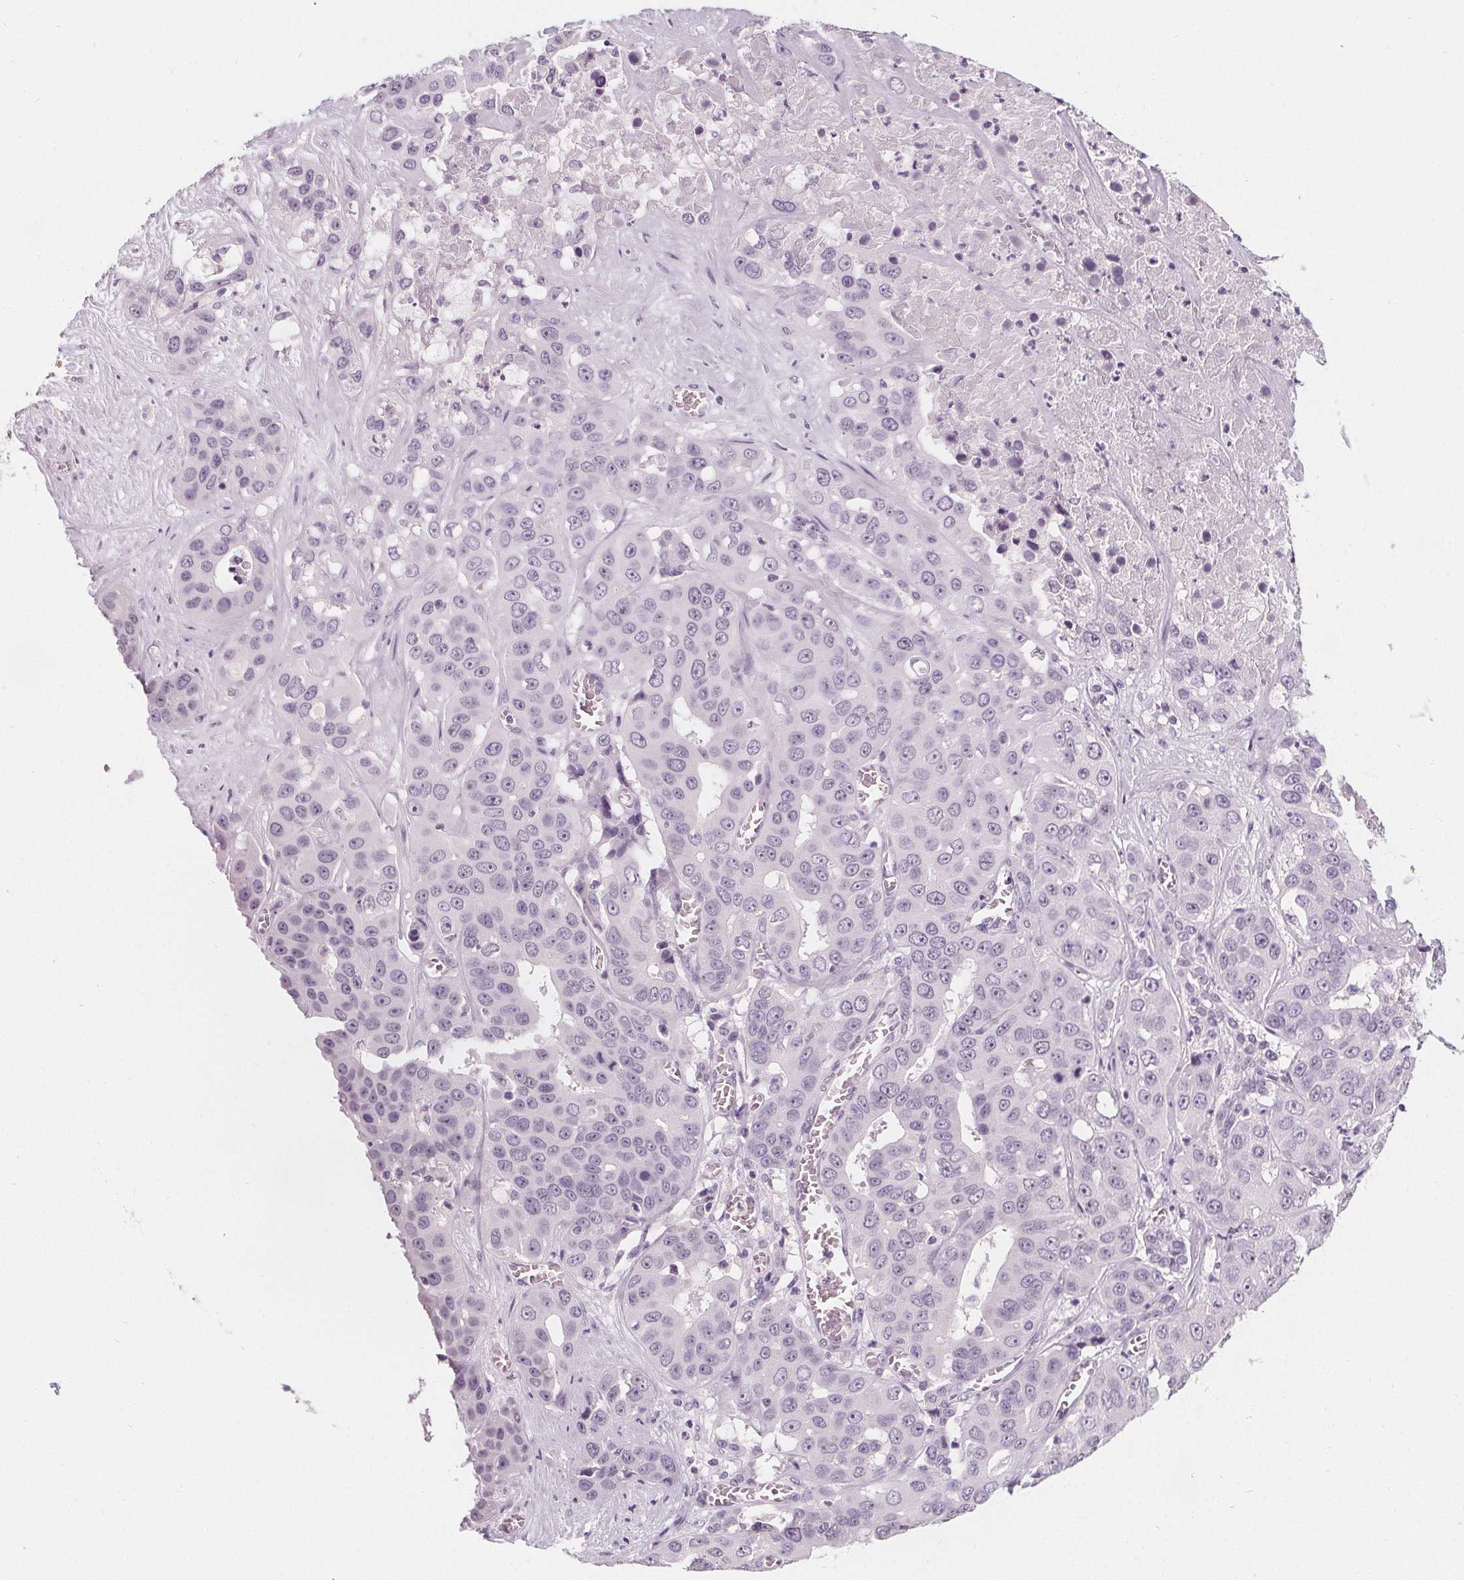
{"staining": {"intensity": "negative", "quantity": "none", "location": "none"}, "tissue": "liver cancer", "cell_type": "Tumor cells", "image_type": "cancer", "snomed": [{"axis": "morphology", "description": "Cholangiocarcinoma"}, {"axis": "topography", "description": "Liver"}], "caption": "High power microscopy photomicrograph of an IHC histopathology image of liver cancer, revealing no significant staining in tumor cells.", "gene": "DBX2", "patient": {"sex": "female", "age": 52}}